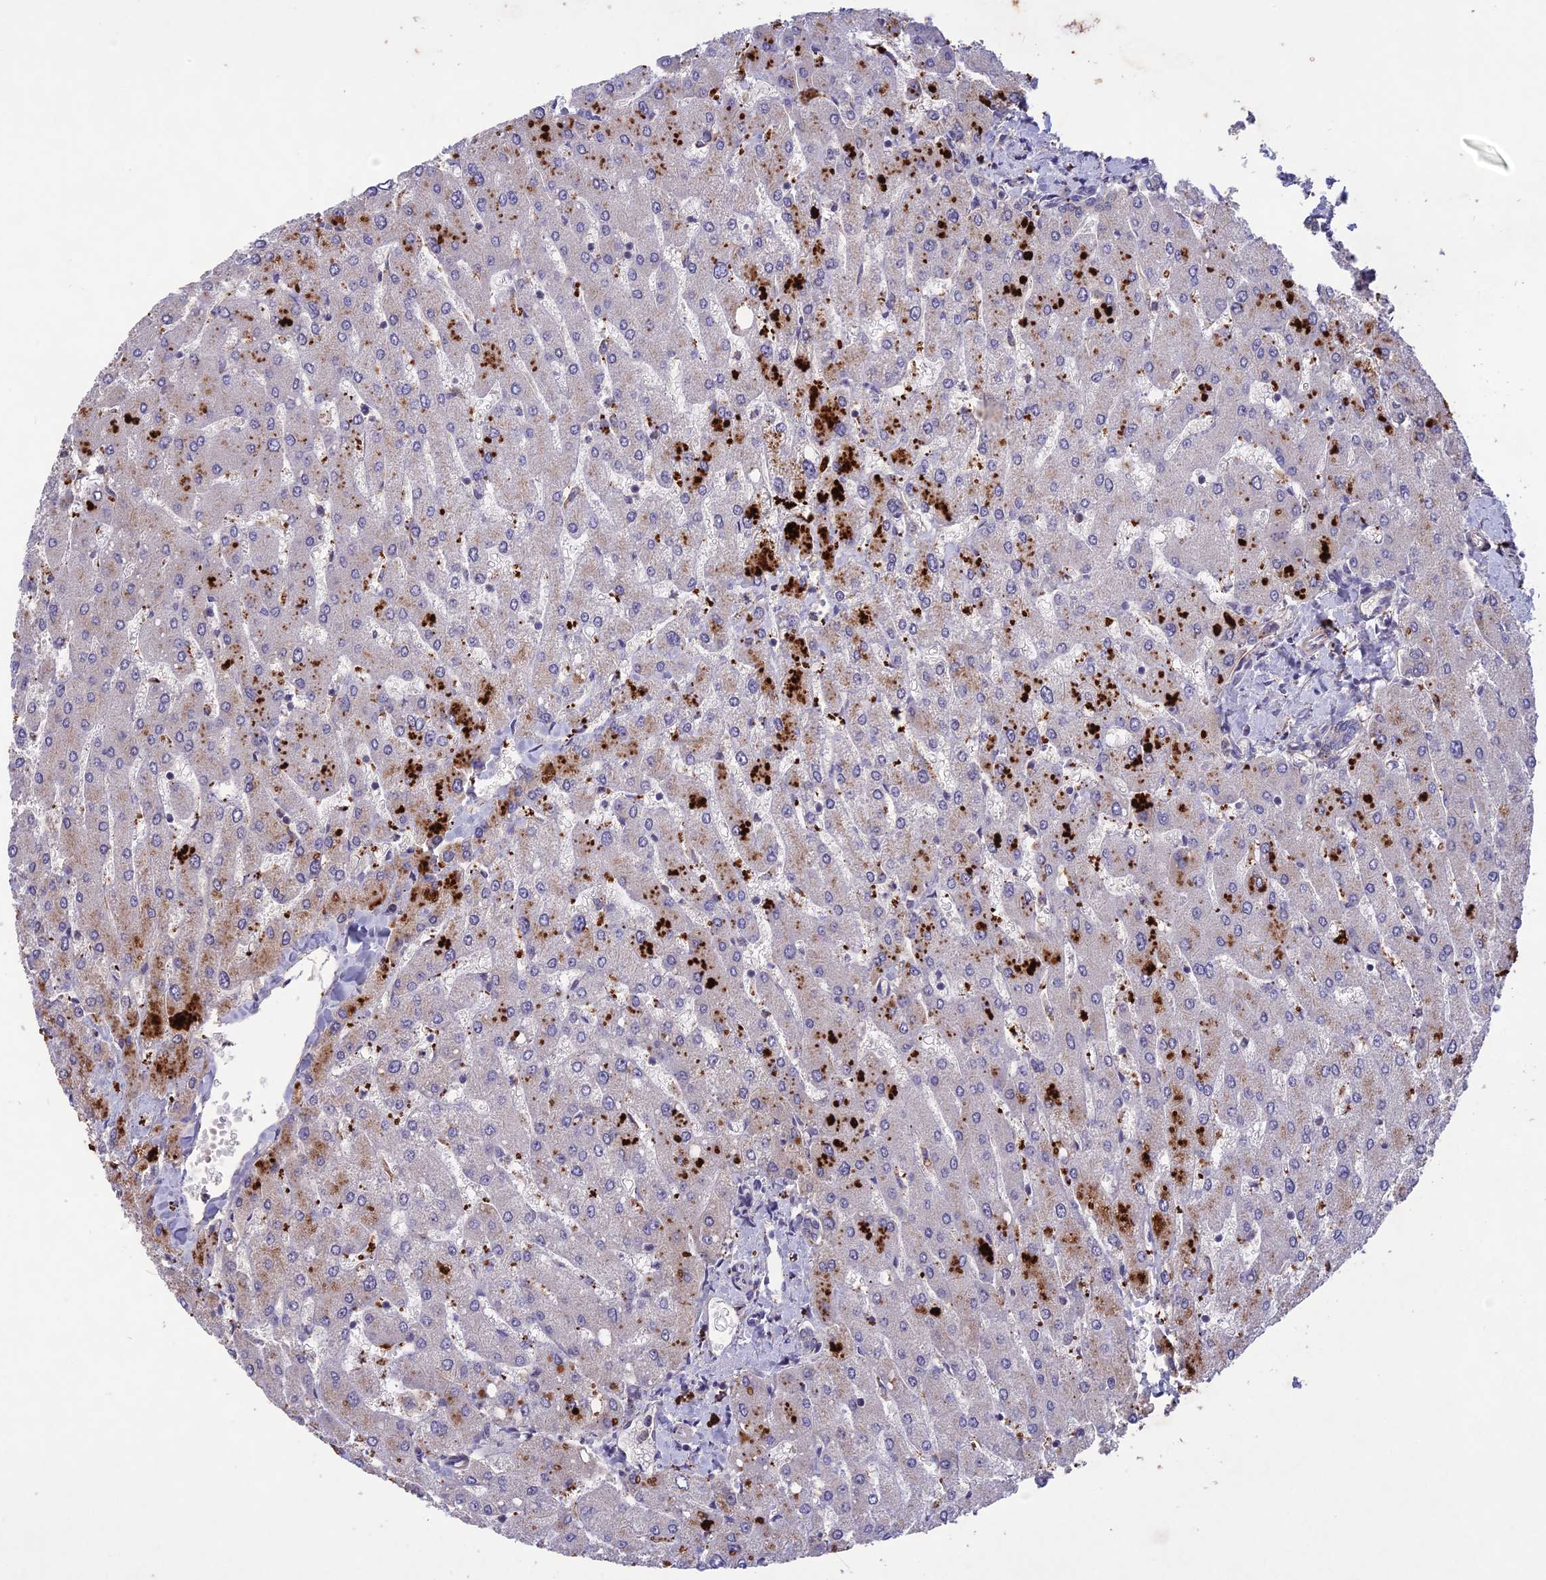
{"staining": {"intensity": "negative", "quantity": "none", "location": "none"}, "tissue": "liver", "cell_type": "Cholangiocytes", "image_type": "normal", "snomed": [{"axis": "morphology", "description": "Normal tissue, NOS"}, {"axis": "topography", "description": "Liver"}], "caption": "High power microscopy histopathology image of an IHC histopathology image of benign liver, revealing no significant expression in cholangiocytes.", "gene": "ADO", "patient": {"sex": "male", "age": 55}}